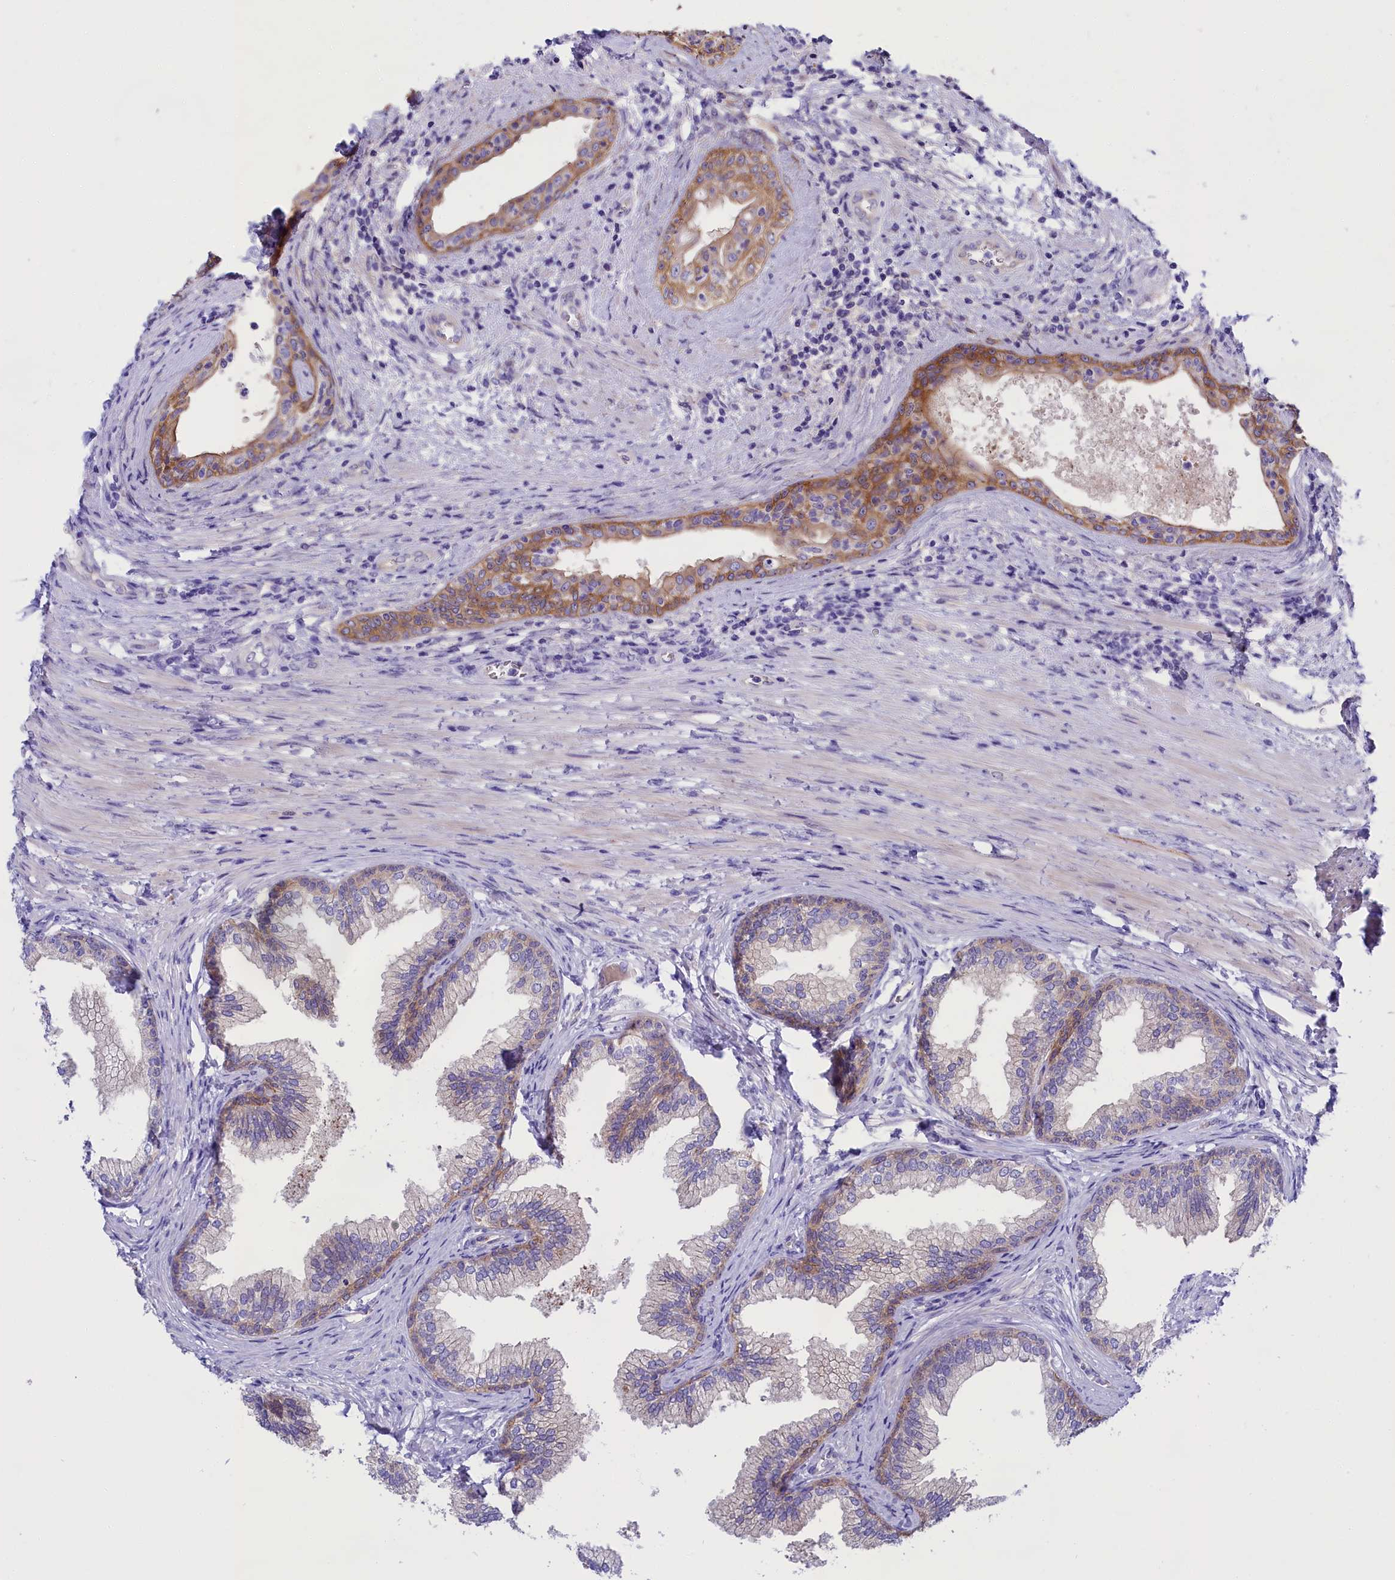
{"staining": {"intensity": "moderate", "quantity": "<25%", "location": "cytoplasmic/membranous"}, "tissue": "prostate", "cell_type": "Glandular cells", "image_type": "normal", "snomed": [{"axis": "morphology", "description": "Normal tissue, NOS"}, {"axis": "topography", "description": "Prostate"}], "caption": "Immunohistochemistry histopathology image of unremarkable prostate: human prostate stained using immunohistochemistry (IHC) demonstrates low levels of moderate protein expression localized specifically in the cytoplasmic/membranous of glandular cells, appearing as a cytoplasmic/membranous brown color.", "gene": "PPP1R13L", "patient": {"sex": "male", "age": 76}}